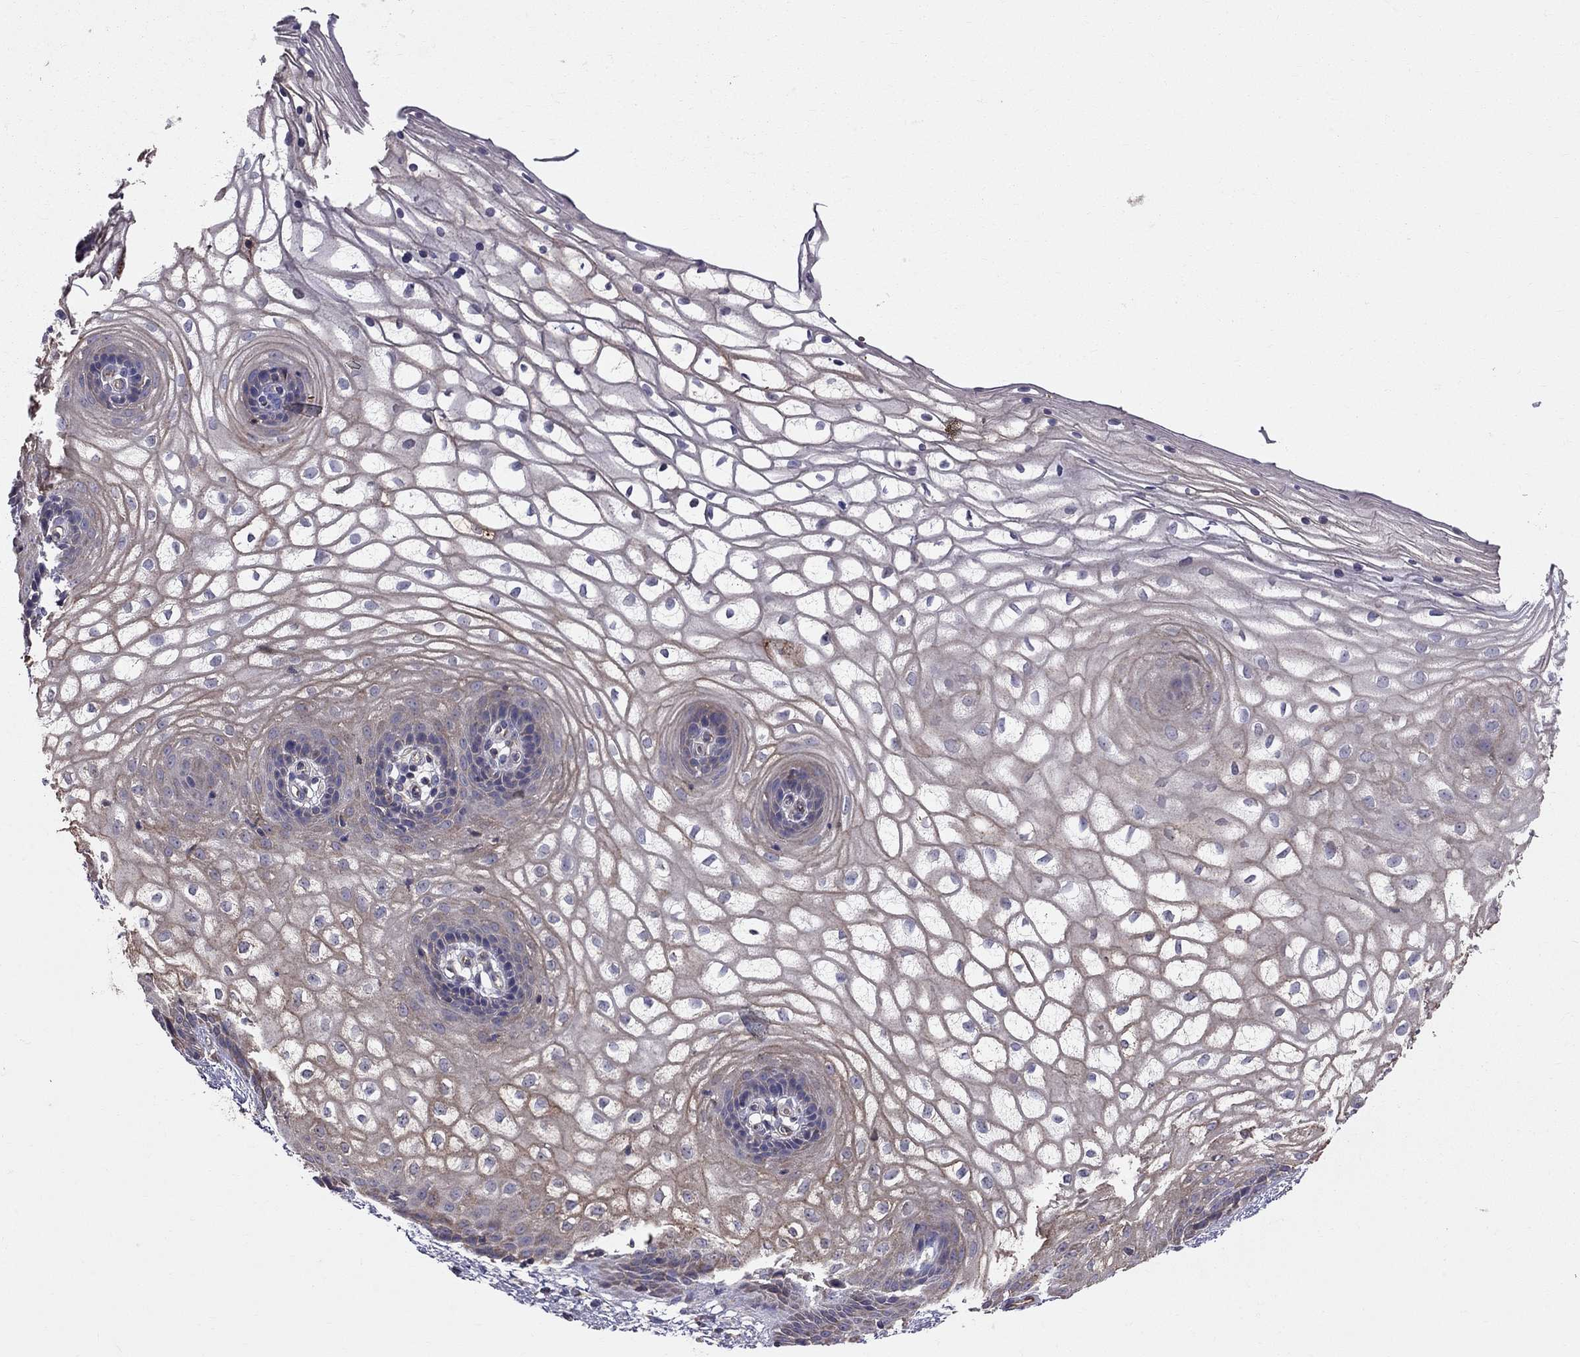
{"staining": {"intensity": "weak", "quantity": "25%-75%", "location": "cytoplasmic/membranous"}, "tissue": "vagina", "cell_type": "Squamous epithelial cells", "image_type": "normal", "snomed": [{"axis": "morphology", "description": "Normal tissue, NOS"}, {"axis": "topography", "description": "Vagina"}], "caption": "Immunohistochemical staining of benign vagina reveals weak cytoplasmic/membranous protein expression in about 25%-75% of squamous epithelial cells. The staining was performed using DAB (3,3'-diaminobenzidine), with brown indicating positive protein expression. Nuclei are stained blue with hematoxylin.", "gene": "PIK3CG", "patient": {"sex": "female", "age": 34}}